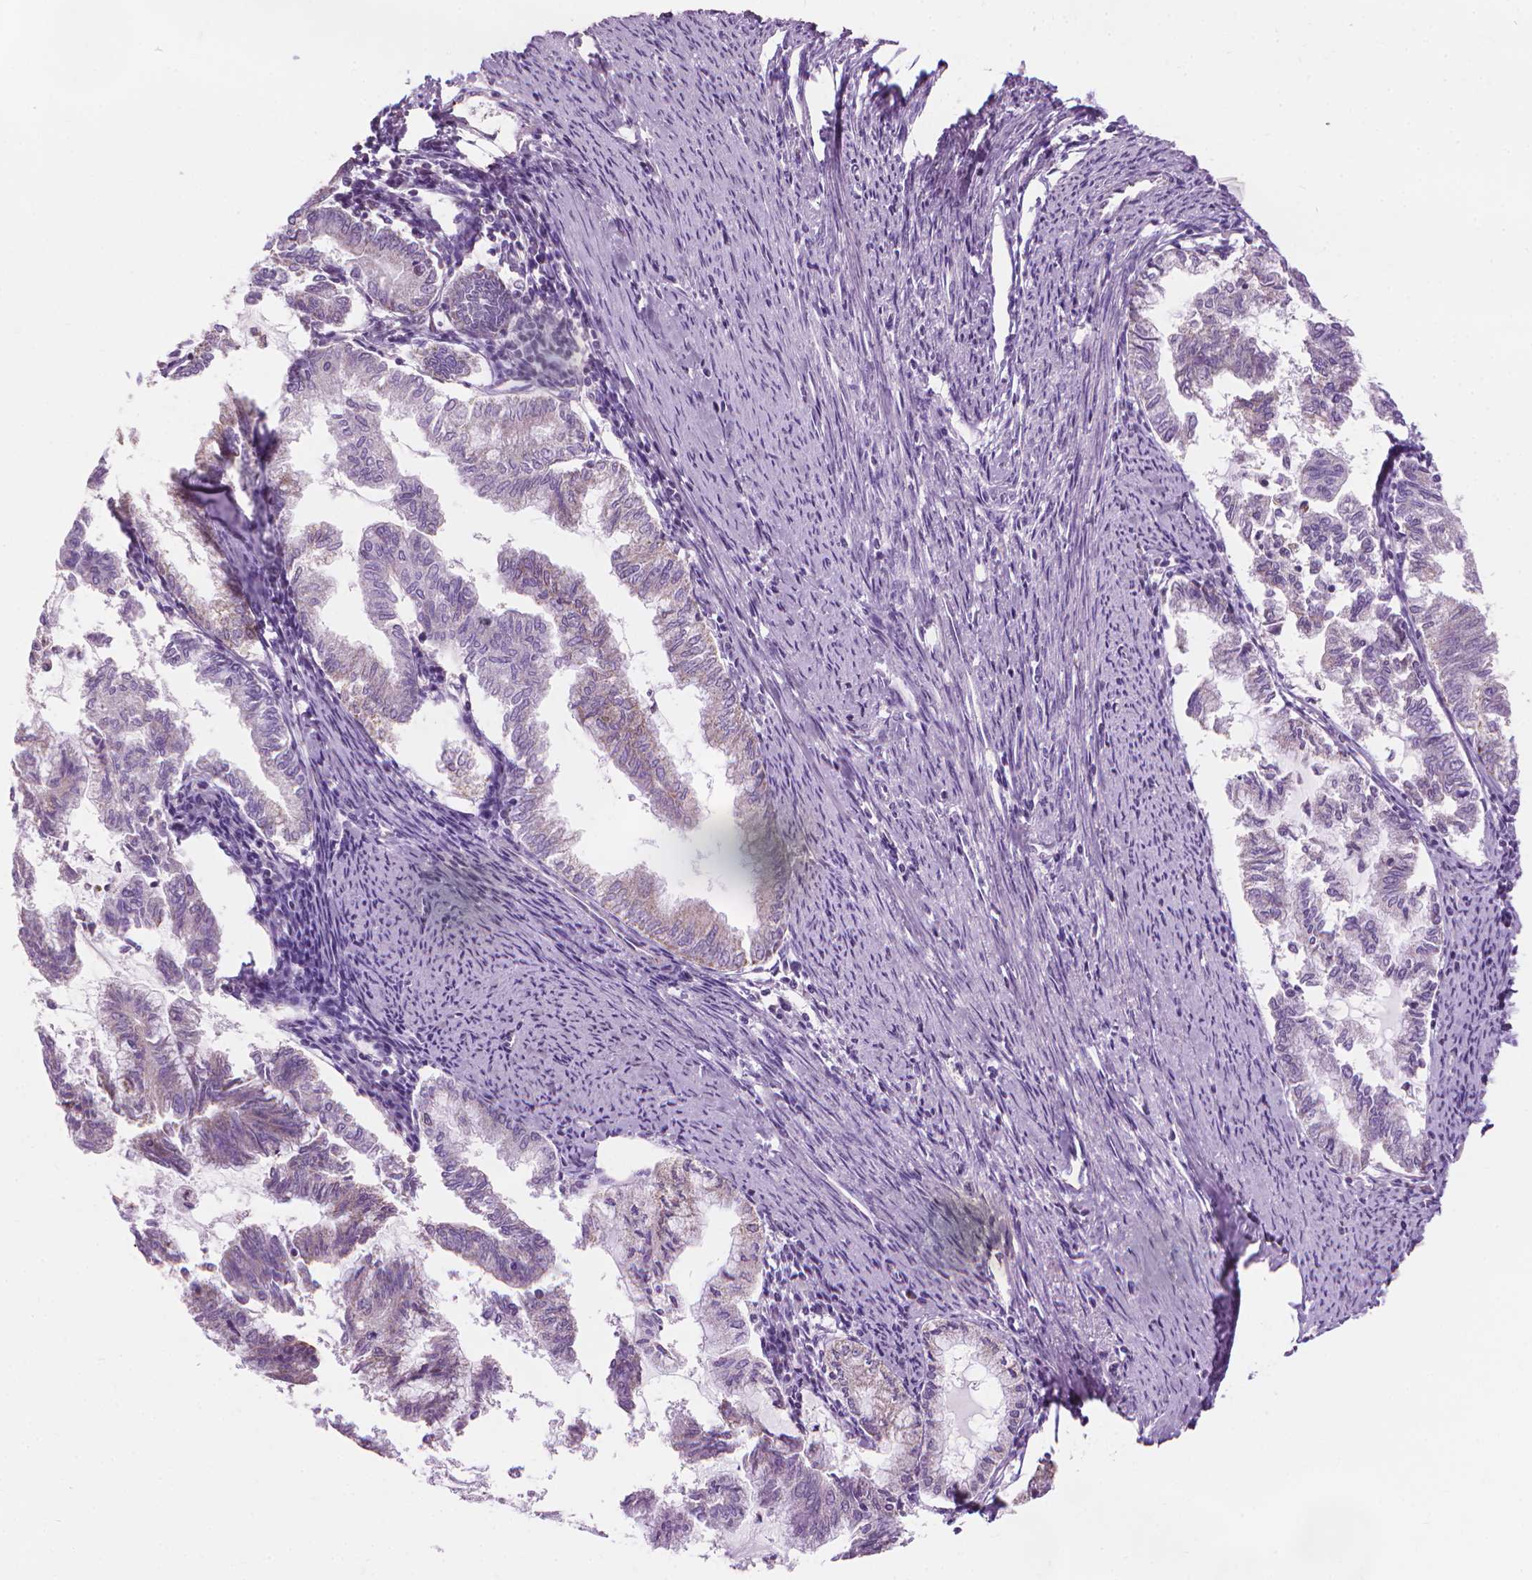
{"staining": {"intensity": "negative", "quantity": "none", "location": "none"}, "tissue": "endometrial cancer", "cell_type": "Tumor cells", "image_type": "cancer", "snomed": [{"axis": "morphology", "description": "Adenocarcinoma, NOS"}, {"axis": "topography", "description": "Endometrium"}], "caption": "Endometrial adenocarcinoma was stained to show a protein in brown. There is no significant positivity in tumor cells. (Stains: DAB immunohistochemistry with hematoxylin counter stain, Microscopy: brightfield microscopy at high magnification).", "gene": "CFAP126", "patient": {"sex": "female", "age": 79}}